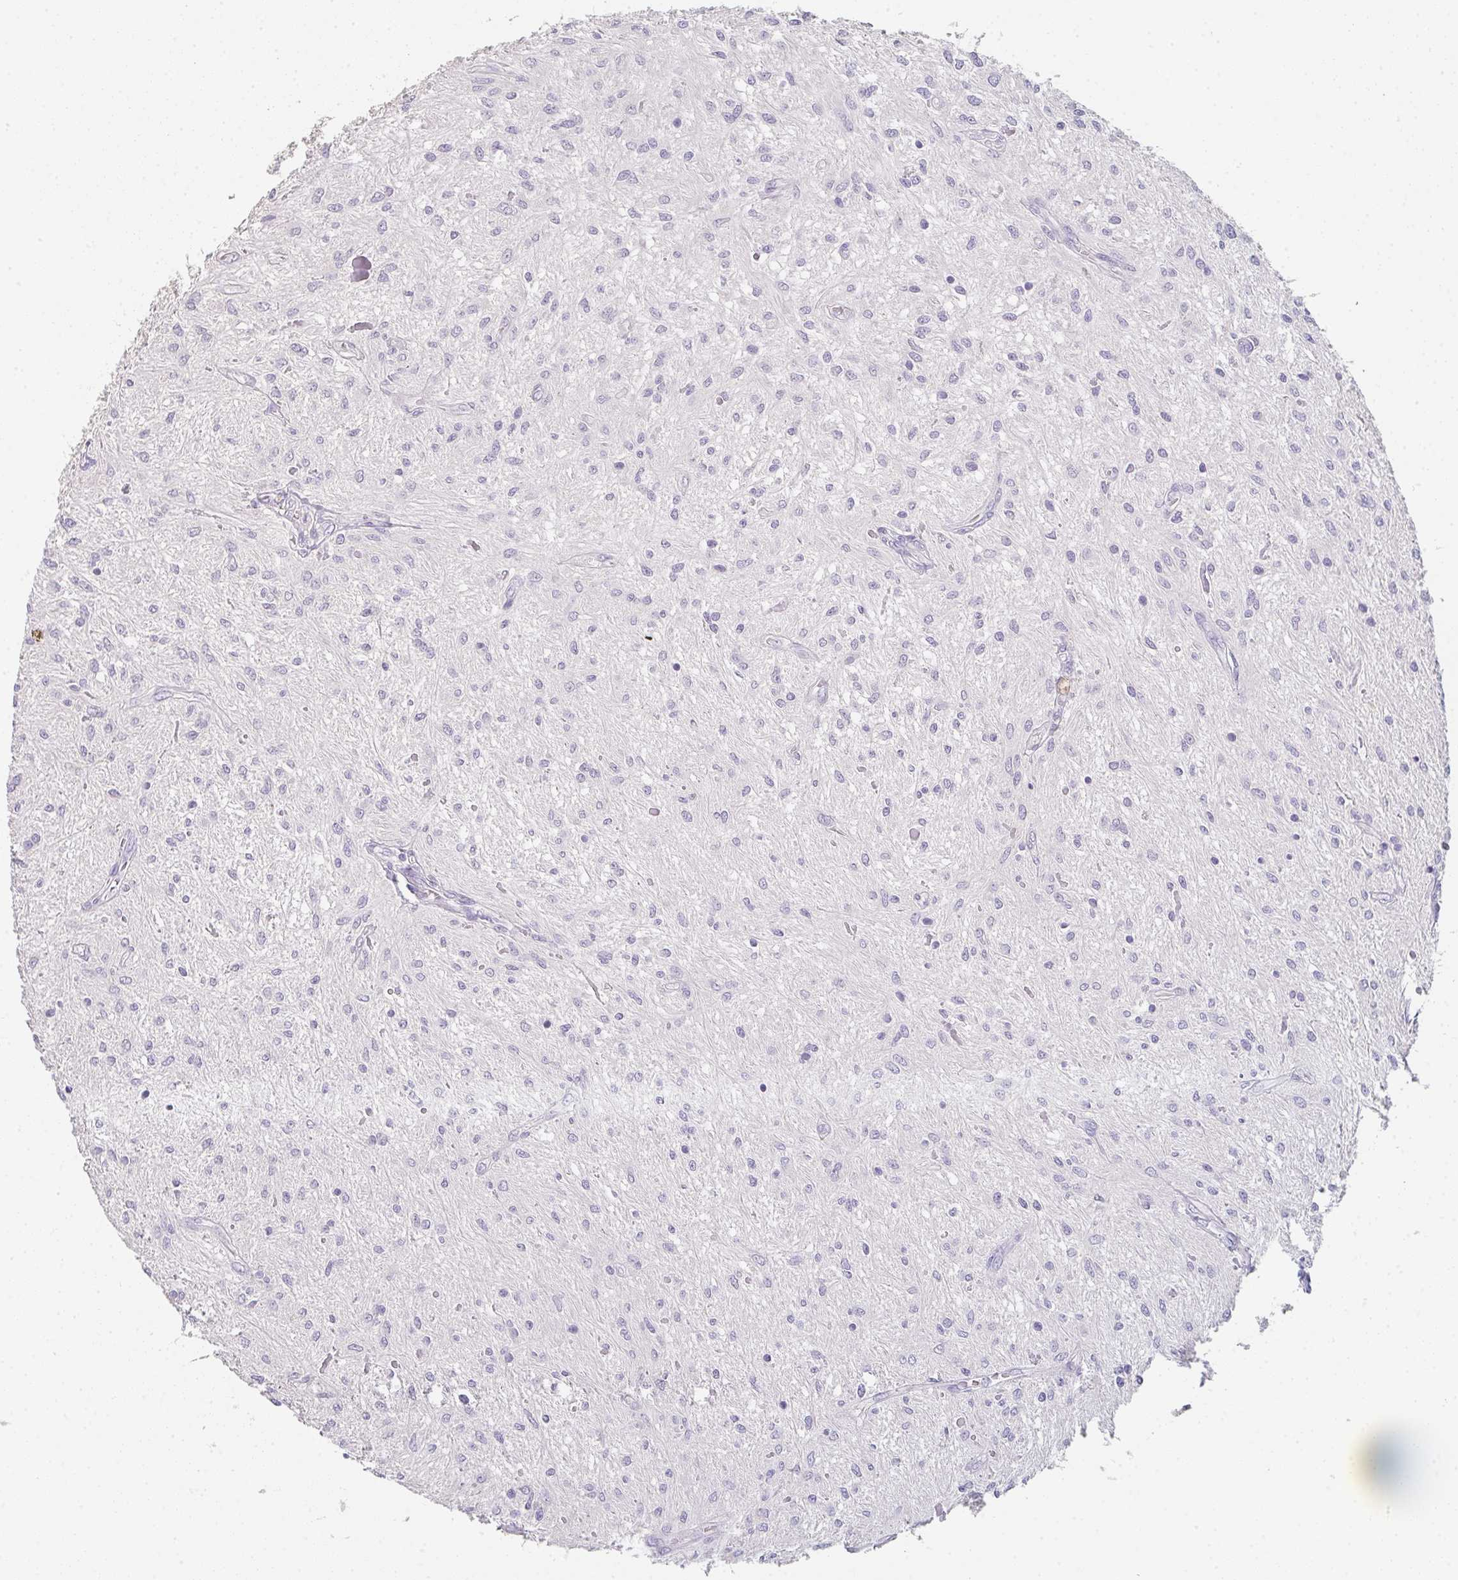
{"staining": {"intensity": "negative", "quantity": "none", "location": "none"}, "tissue": "glioma", "cell_type": "Tumor cells", "image_type": "cancer", "snomed": [{"axis": "morphology", "description": "Glioma, malignant, Low grade"}, {"axis": "topography", "description": "Cerebellum"}], "caption": "Tumor cells are negative for brown protein staining in malignant low-grade glioma.", "gene": "C1QTNF8", "patient": {"sex": "female", "age": 14}}